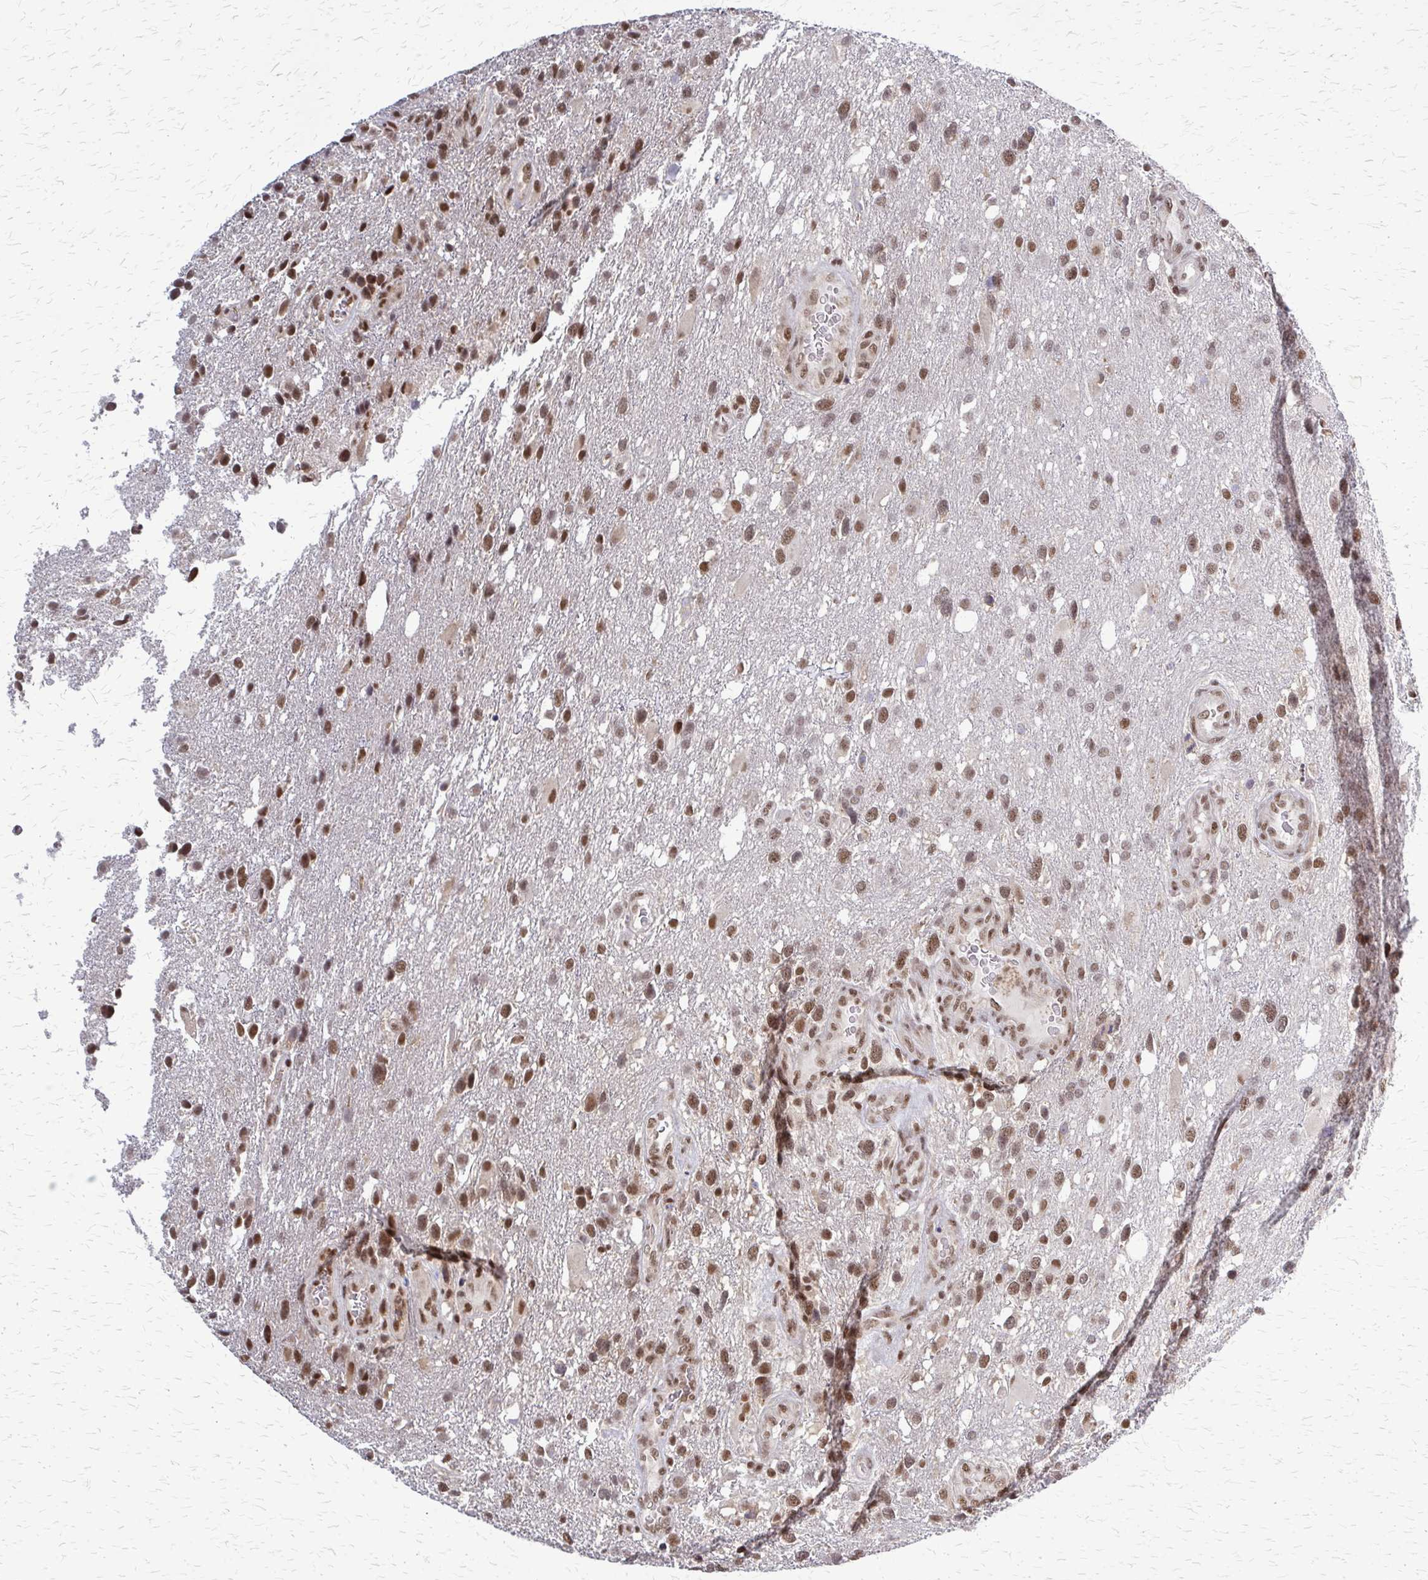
{"staining": {"intensity": "moderate", "quantity": ">75%", "location": "nuclear"}, "tissue": "glioma", "cell_type": "Tumor cells", "image_type": "cancer", "snomed": [{"axis": "morphology", "description": "Glioma, malignant, High grade"}, {"axis": "topography", "description": "Brain"}], "caption": "Glioma tissue exhibits moderate nuclear positivity in approximately >75% of tumor cells, visualized by immunohistochemistry. Nuclei are stained in blue.", "gene": "HDAC3", "patient": {"sex": "female", "age": 58}}